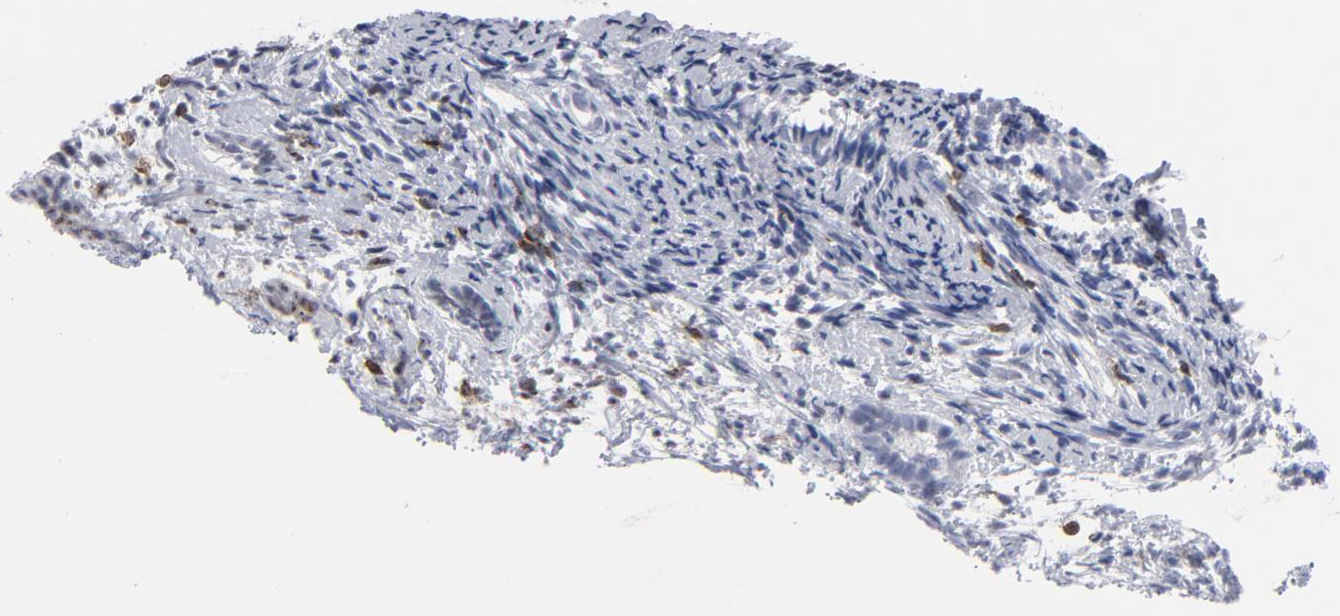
{"staining": {"intensity": "negative", "quantity": "none", "location": "none"}, "tissue": "endometrium", "cell_type": "Cells in endometrial stroma", "image_type": "normal", "snomed": [{"axis": "morphology", "description": "Normal tissue, NOS"}, {"axis": "topography", "description": "Smooth muscle"}, {"axis": "topography", "description": "Endometrium"}], "caption": "An immunohistochemistry histopathology image of unremarkable endometrium is shown. There is no staining in cells in endometrial stroma of endometrium.", "gene": "CD2", "patient": {"sex": "female", "age": 57}}